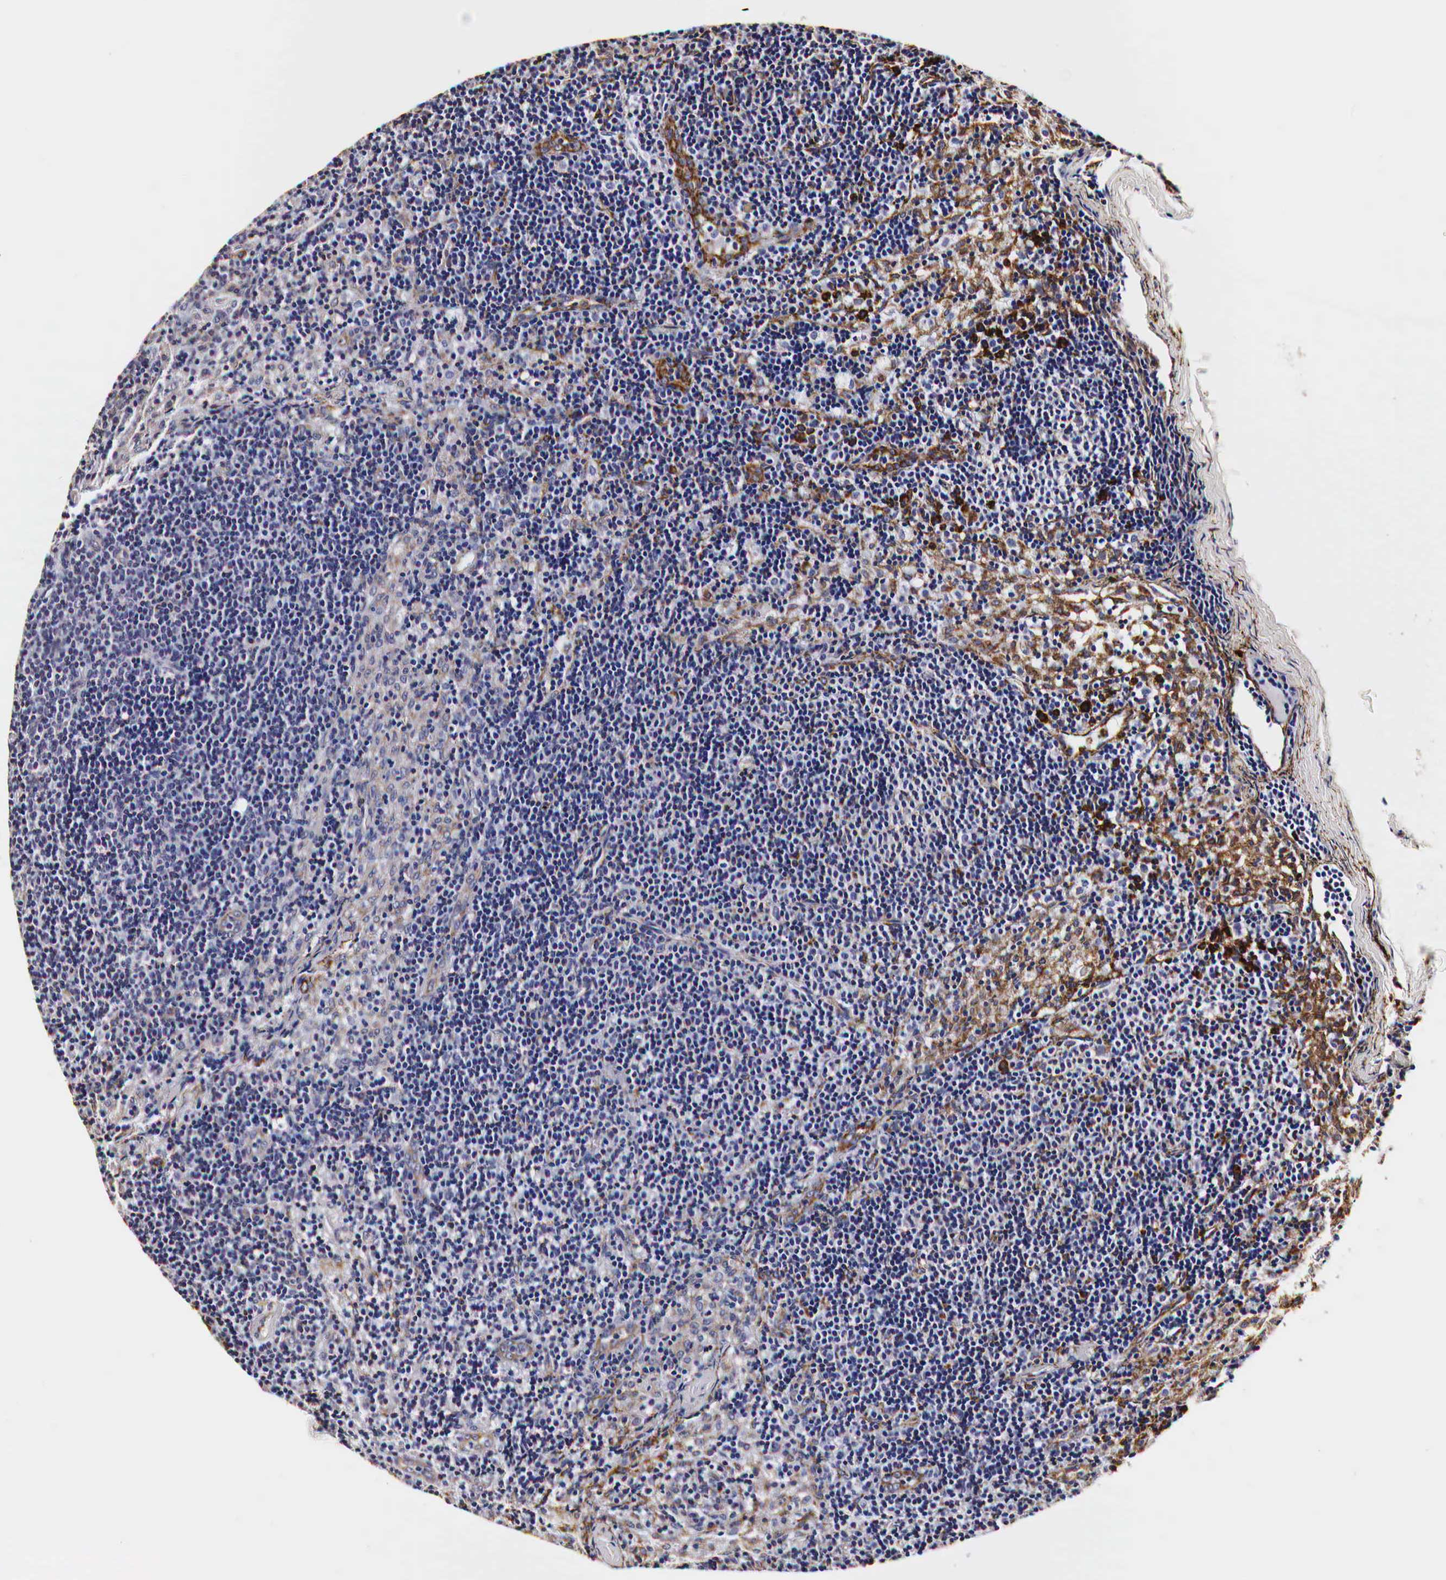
{"staining": {"intensity": "weak", "quantity": "<25%", "location": "cytoplasmic/membranous"}, "tissue": "lymph node", "cell_type": "Germinal center cells", "image_type": "normal", "snomed": [{"axis": "morphology", "description": "Normal tissue, NOS"}, {"axis": "topography", "description": "Lymph node"}], "caption": "Immunohistochemistry (IHC) photomicrograph of normal lymph node: lymph node stained with DAB shows no significant protein positivity in germinal center cells. (DAB (3,3'-diaminobenzidine) immunohistochemistry visualized using brightfield microscopy, high magnification).", "gene": "CKAP4", "patient": {"sex": "female", "age": 35}}